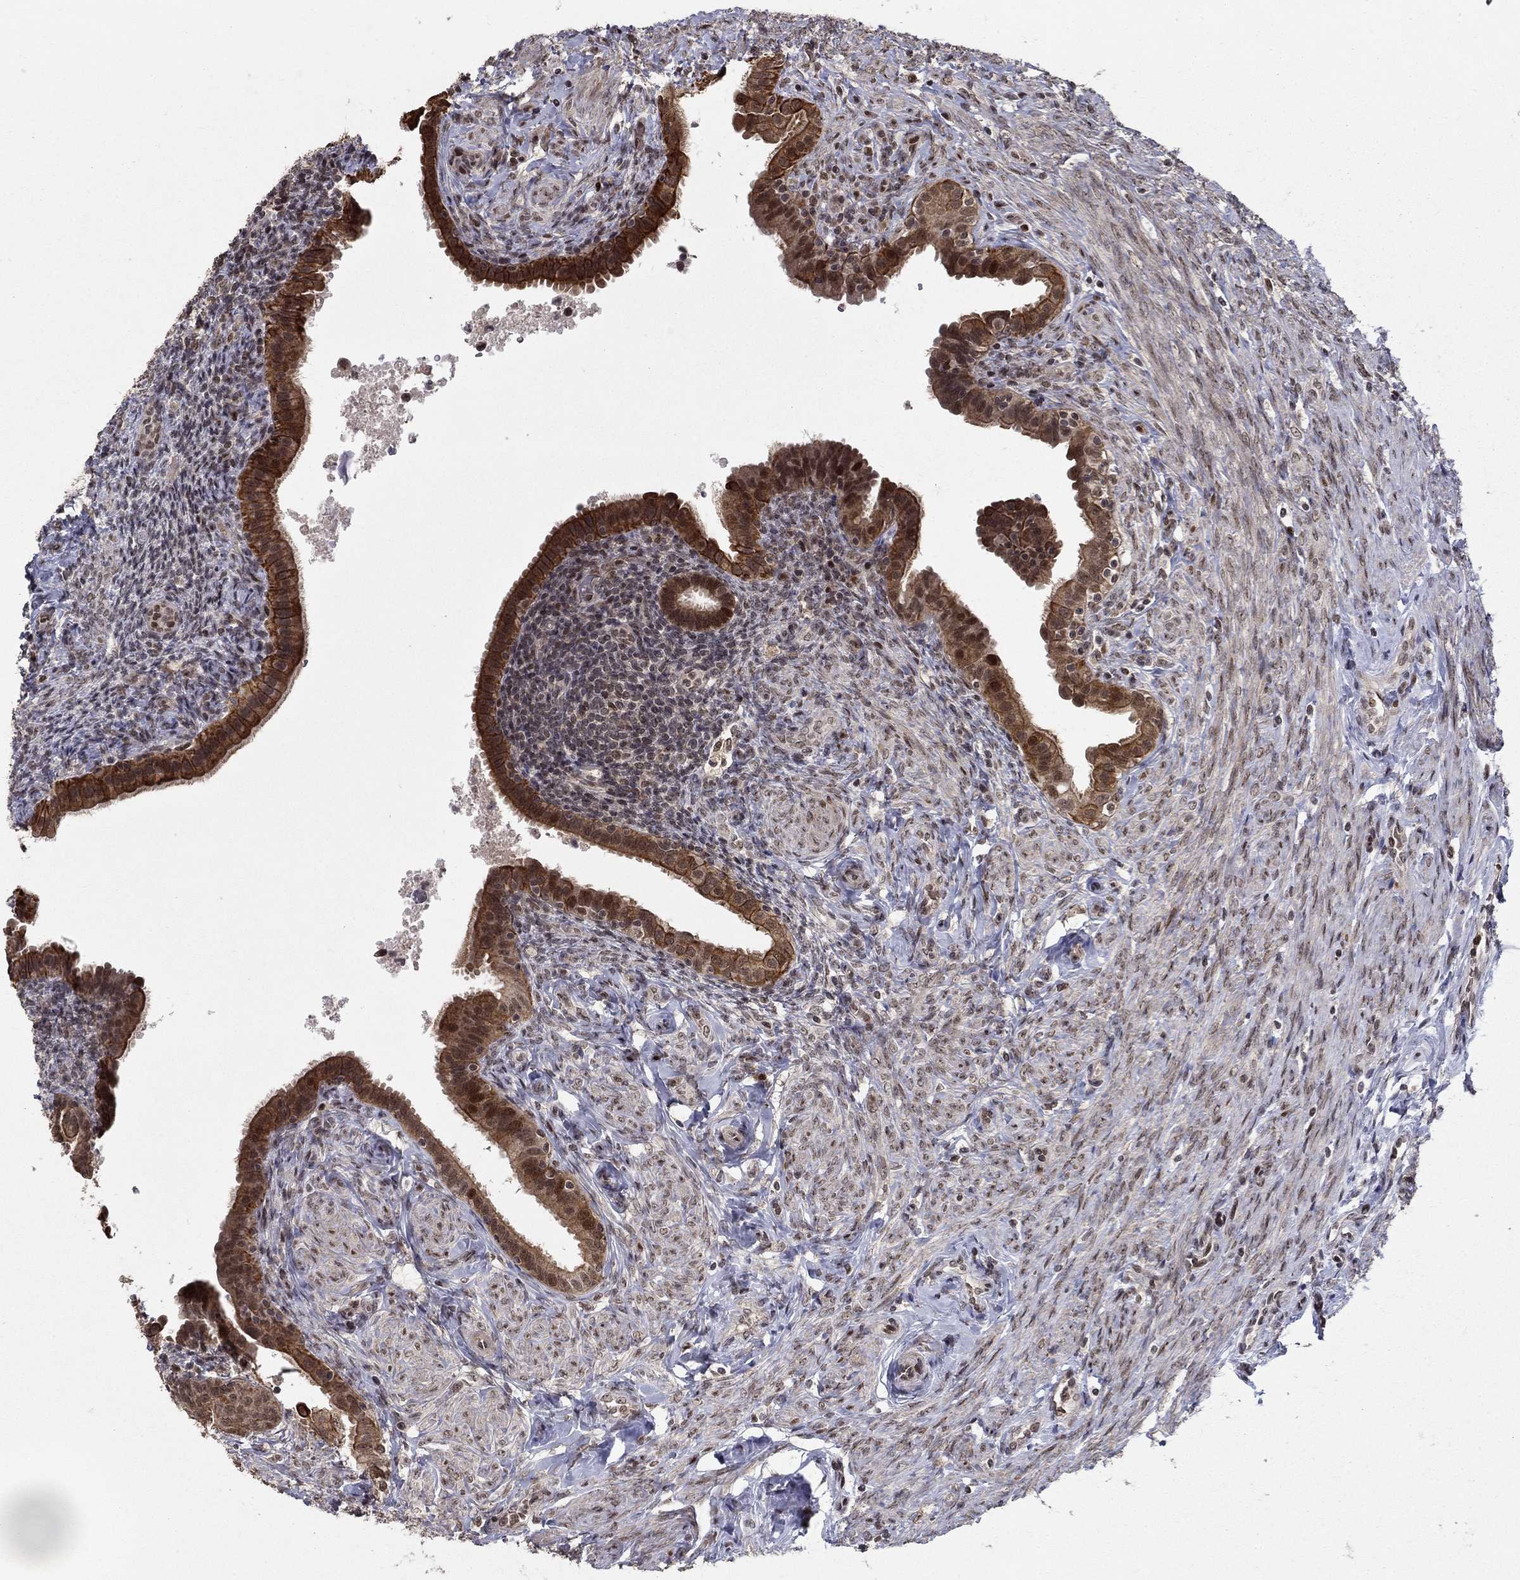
{"staining": {"intensity": "strong", "quantity": ">75%", "location": "cytoplasmic/membranous,nuclear"}, "tissue": "fallopian tube", "cell_type": "Glandular cells", "image_type": "normal", "snomed": [{"axis": "morphology", "description": "Normal tissue, NOS"}, {"axis": "topography", "description": "Fallopian tube"}], "caption": "About >75% of glandular cells in unremarkable fallopian tube reveal strong cytoplasmic/membranous,nuclear protein positivity as visualized by brown immunohistochemical staining.", "gene": "CDCA7L", "patient": {"sex": "female", "age": 41}}